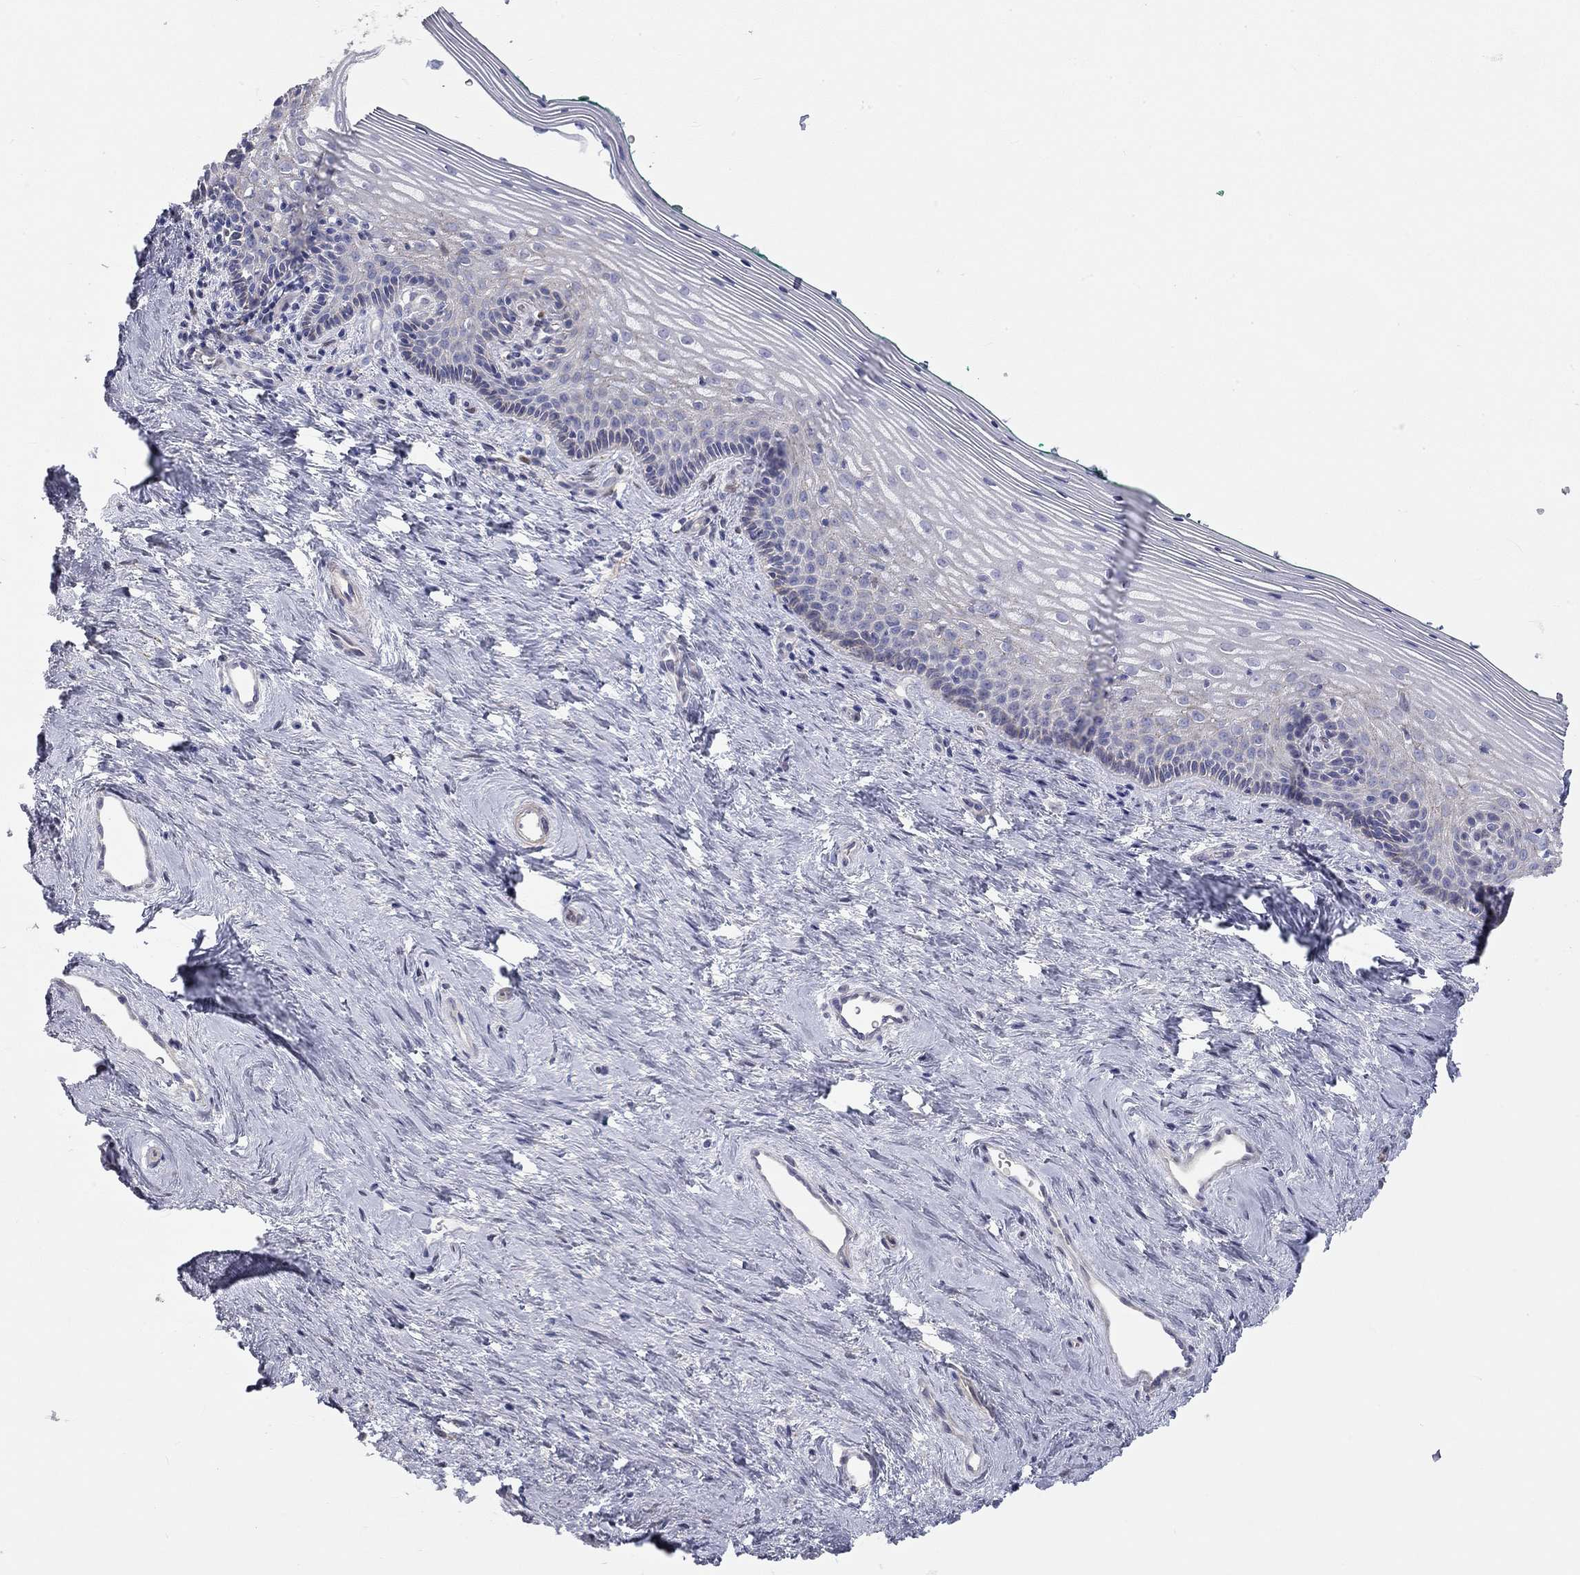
{"staining": {"intensity": "negative", "quantity": "none", "location": "none"}, "tissue": "vagina", "cell_type": "Squamous epithelial cells", "image_type": "normal", "snomed": [{"axis": "morphology", "description": "Normal tissue, NOS"}, {"axis": "topography", "description": "Vagina"}], "caption": "DAB immunohistochemical staining of normal human vagina shows no significant staining in squamous epithelial cells. Brightfield microscopy of immunohistochemistry stained with DAB (brown) and hematoxylin (blue), captured at high magnification.", "gene": "PAPSS2", "patient": {"sex": "female", "age": 45}}